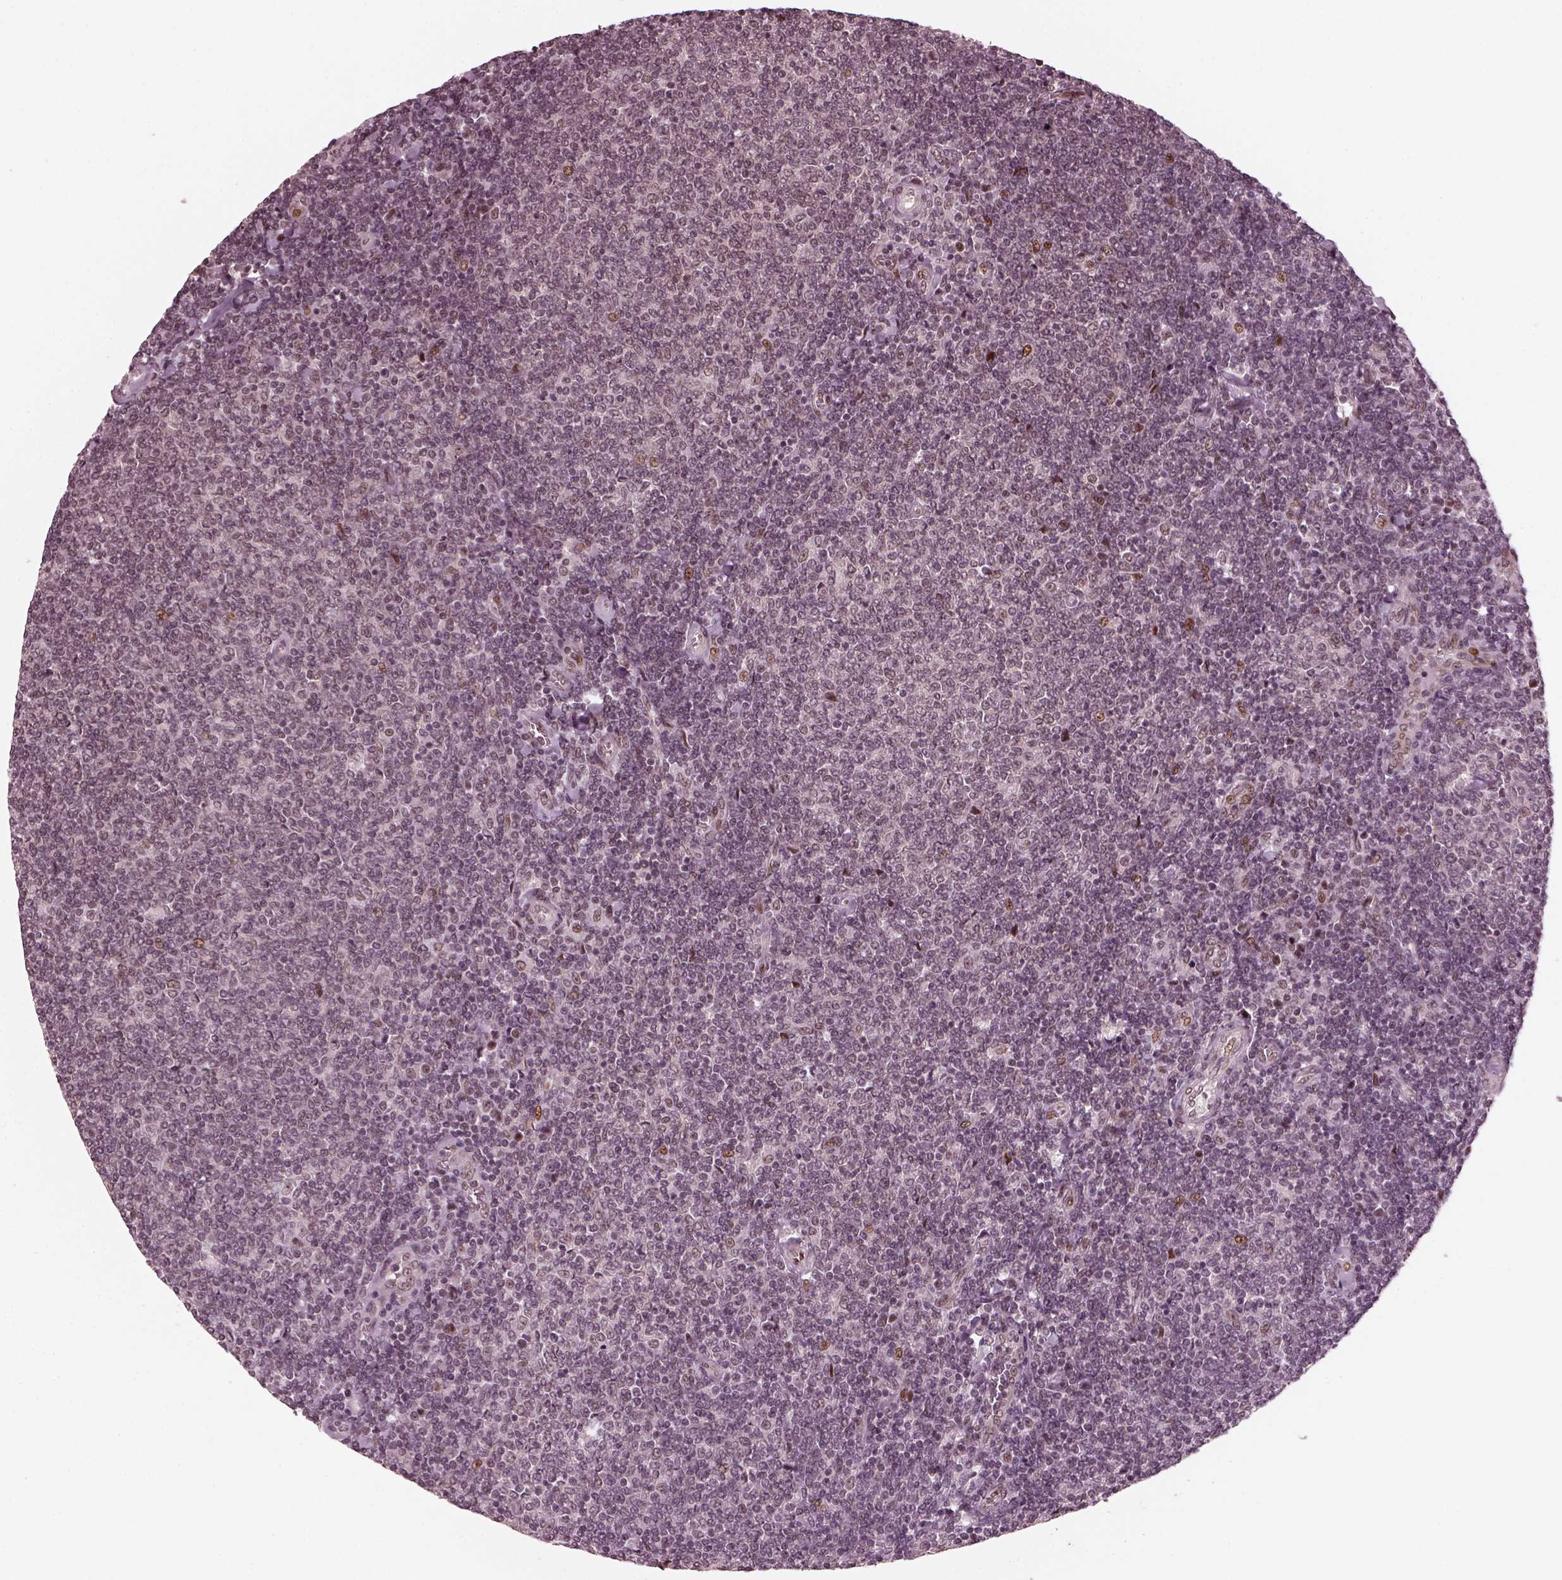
{"staining": {"intensity": "negative", "quantity": "none", "location": "none"}, "tissue": "lymphoma", "cell_type": "Tumor cells", "image_type": "cancer", "snomed": [{"axis": "morphology", "description": "Malignant lymphoma, non-Hodgkin's type, Low grade"}, {"axis": "topography", "description": "Lymph node"}], "caption": "The photomicrograph displays no significant staining in tumor cells of lymphoma.", "gene": "TRIB3", "patient": {"sex": "male", "age": 52}}